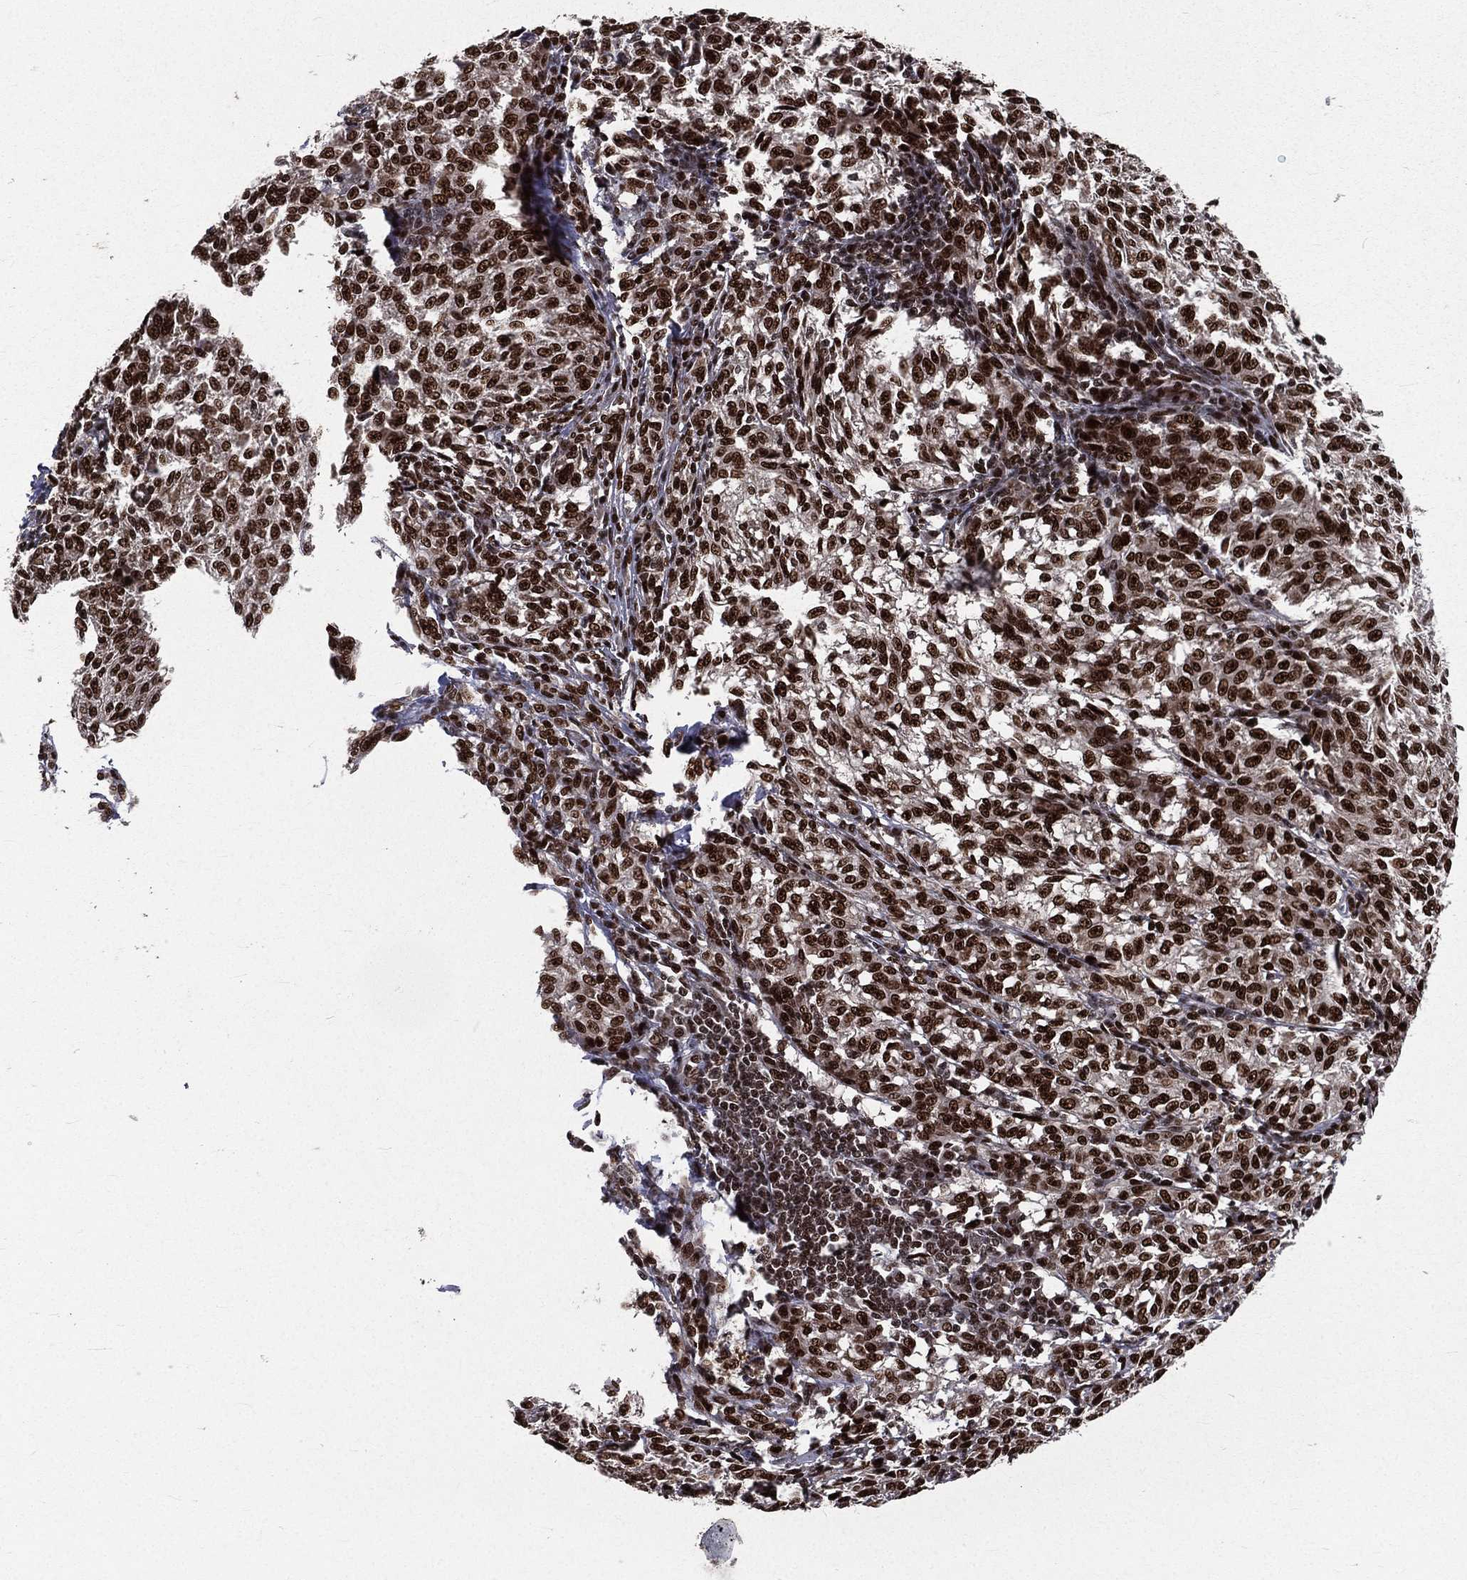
{"staining": {"intensity": "strong", "quantity": ">75%", "location": "nuclear"}, "tissue": "melanoma", "cell_type": "Tumor cells", "image_type": "cancer", "snomed": [{"axis": "morphology", "description": "Malignant melanoma, NOS"}, {"axis": "topography", "description": "Skin"}], "caption": "IHC photomicrograph of human malignant melanoma stained for a protein (brown), which displays high levels of strong nuclear positivity in about >75% of tumor cells.", "gene": "POLB", "patient": {"sex": "female", "age": 72}}